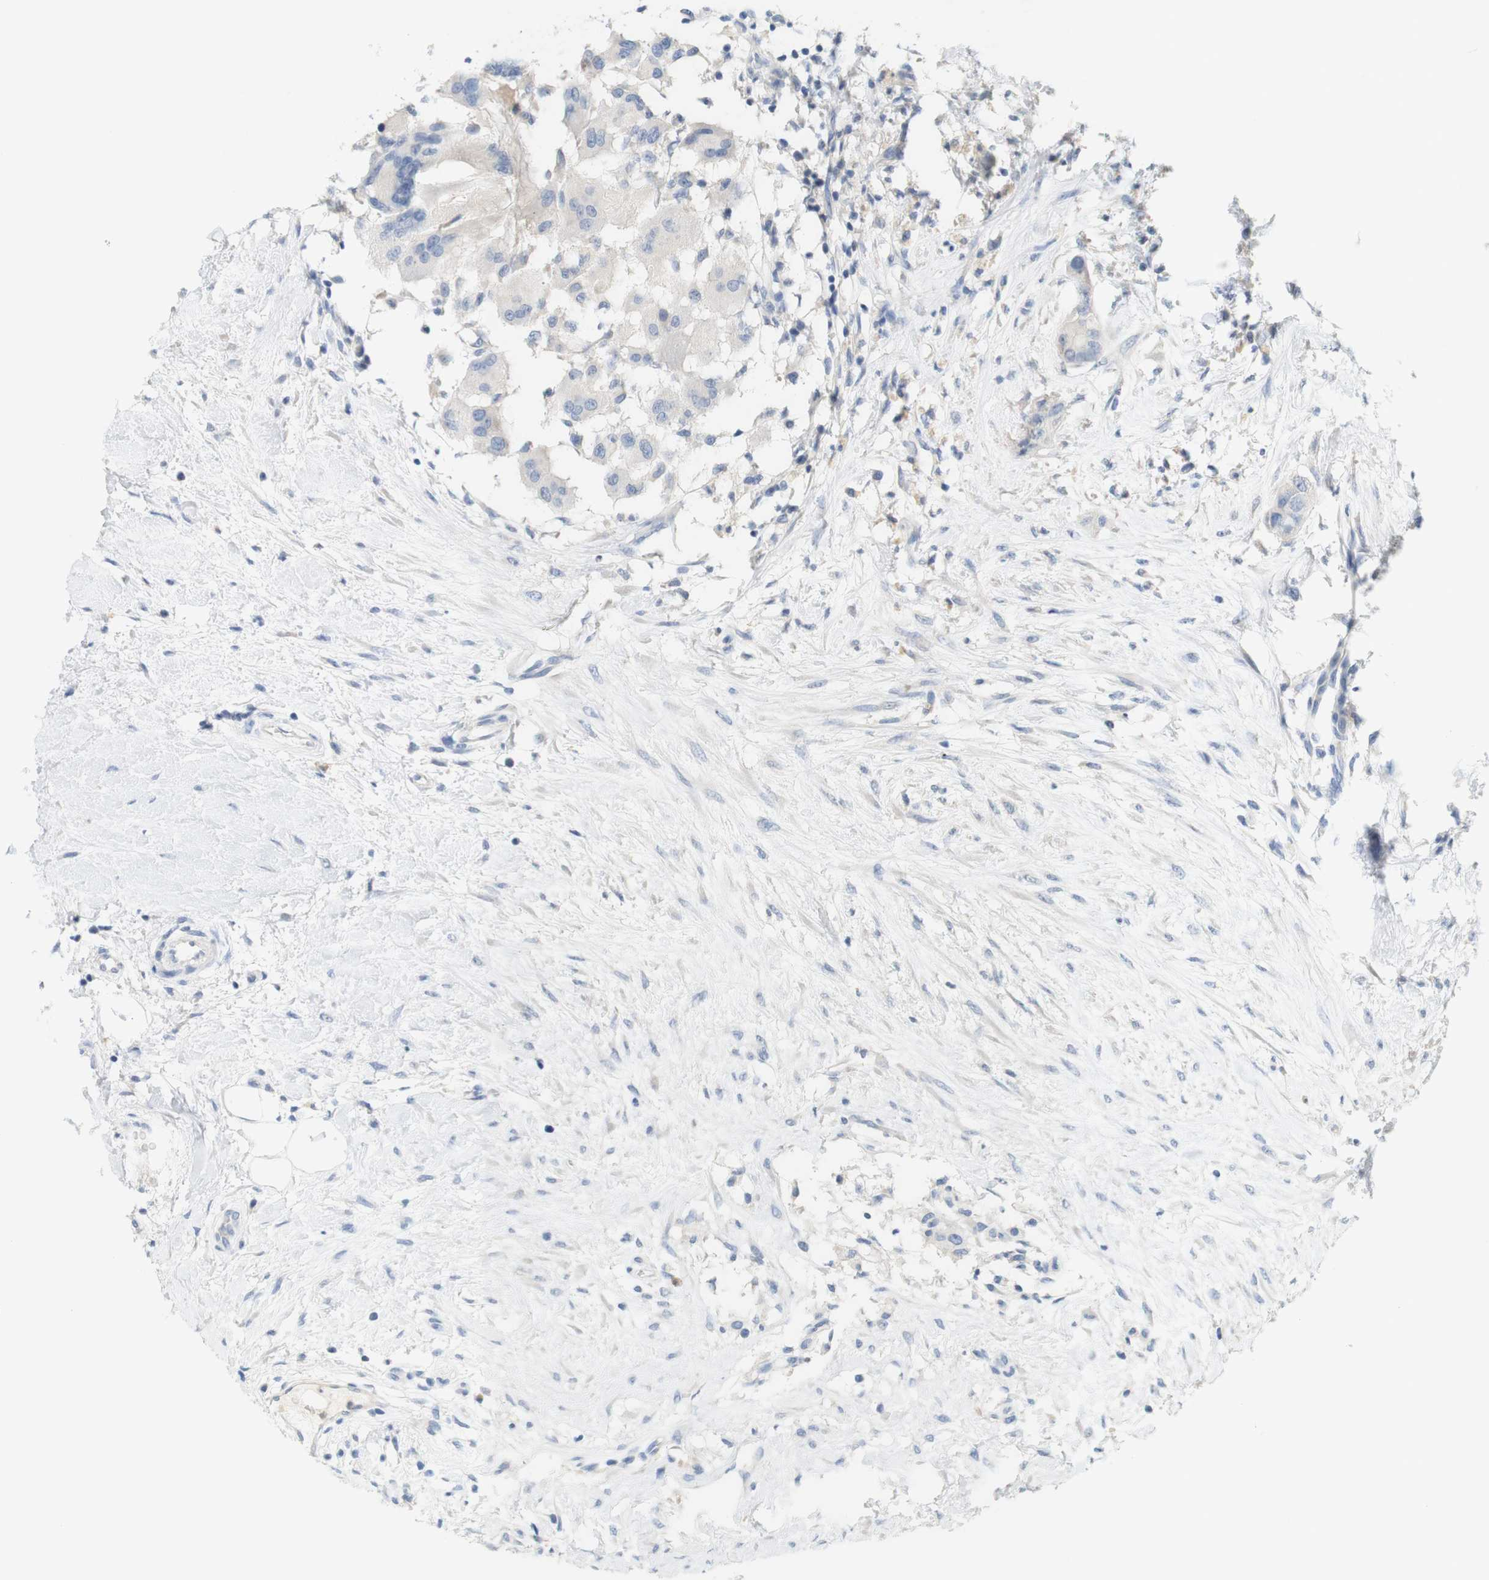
{"staining": {"intensity": "negative", "quantity": "none", "location": "none"}, "tissue": "breast cancer", "cell_type": "Tumor cells", "image_type": "cancer", "snomed": [{"axis": "morphology", "description": "Duct carcinoma"}, {"axis": "topography", "description": "Breast"}], "caption": "DAB immunohistochemical staining of human infiltrating ductal carcinoma (breast) exhibits no significant expression in tumor cells.", "gene": "LRRK2", "patient": {"sex": "female", "age": 40}}